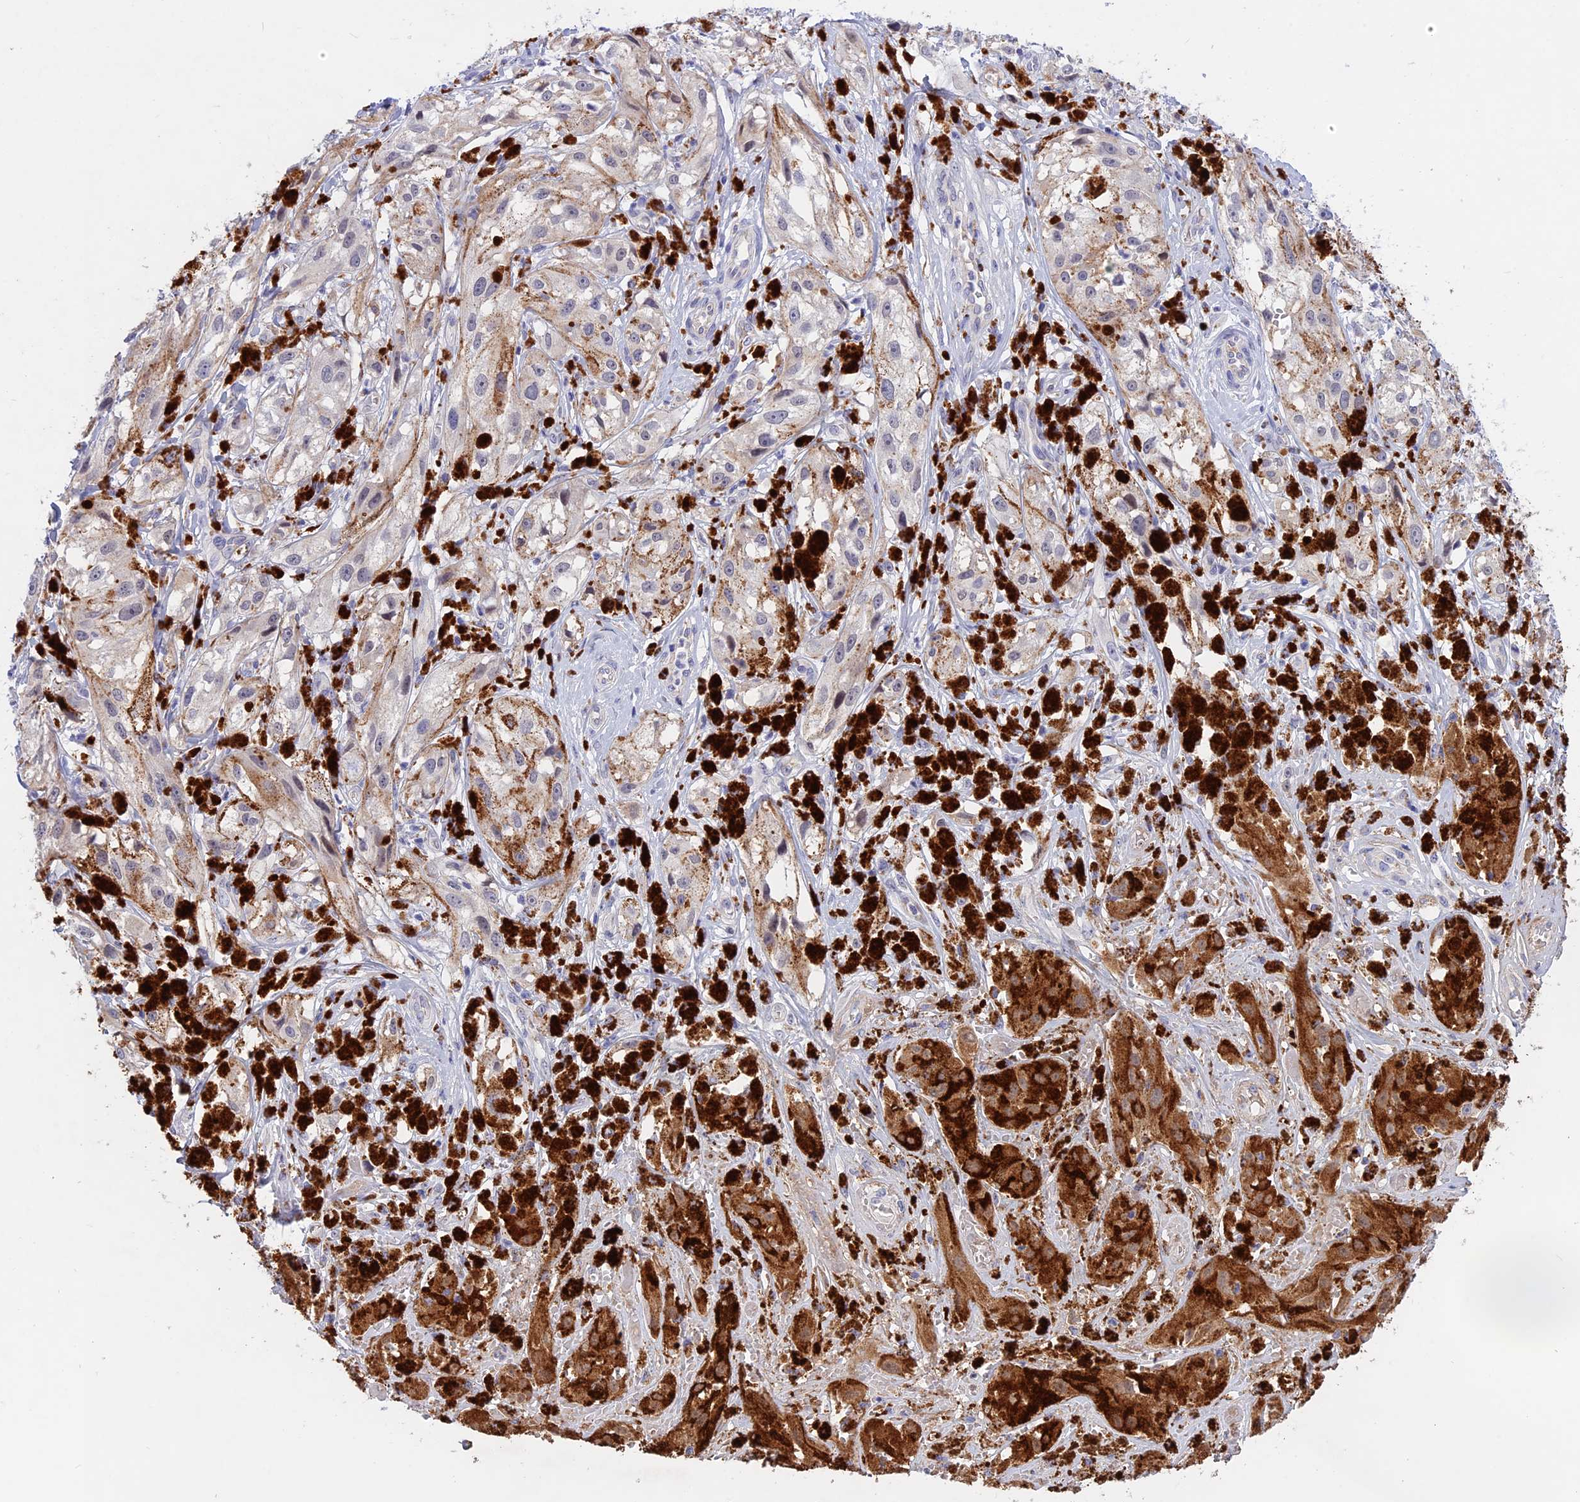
{"staining": {"intensity": "negative", "quantity": "none", "location": "none"}, "tissue": "melanoma", "cell_type": "Tumor cells", "image_type": "cancer", "snomed": [{"axis": "morphology", "description": "Malignant melanoma, NOS"}, {"axis": "topography", "description": "Skin"}], "caption": "Immunohistochemistry micrograph of human malignant melanoma stained for a protein (brown), which demonstrates no staining in tumor cells.", "gene": "GK5", "patient": {"sex": "male", "age": 88}}